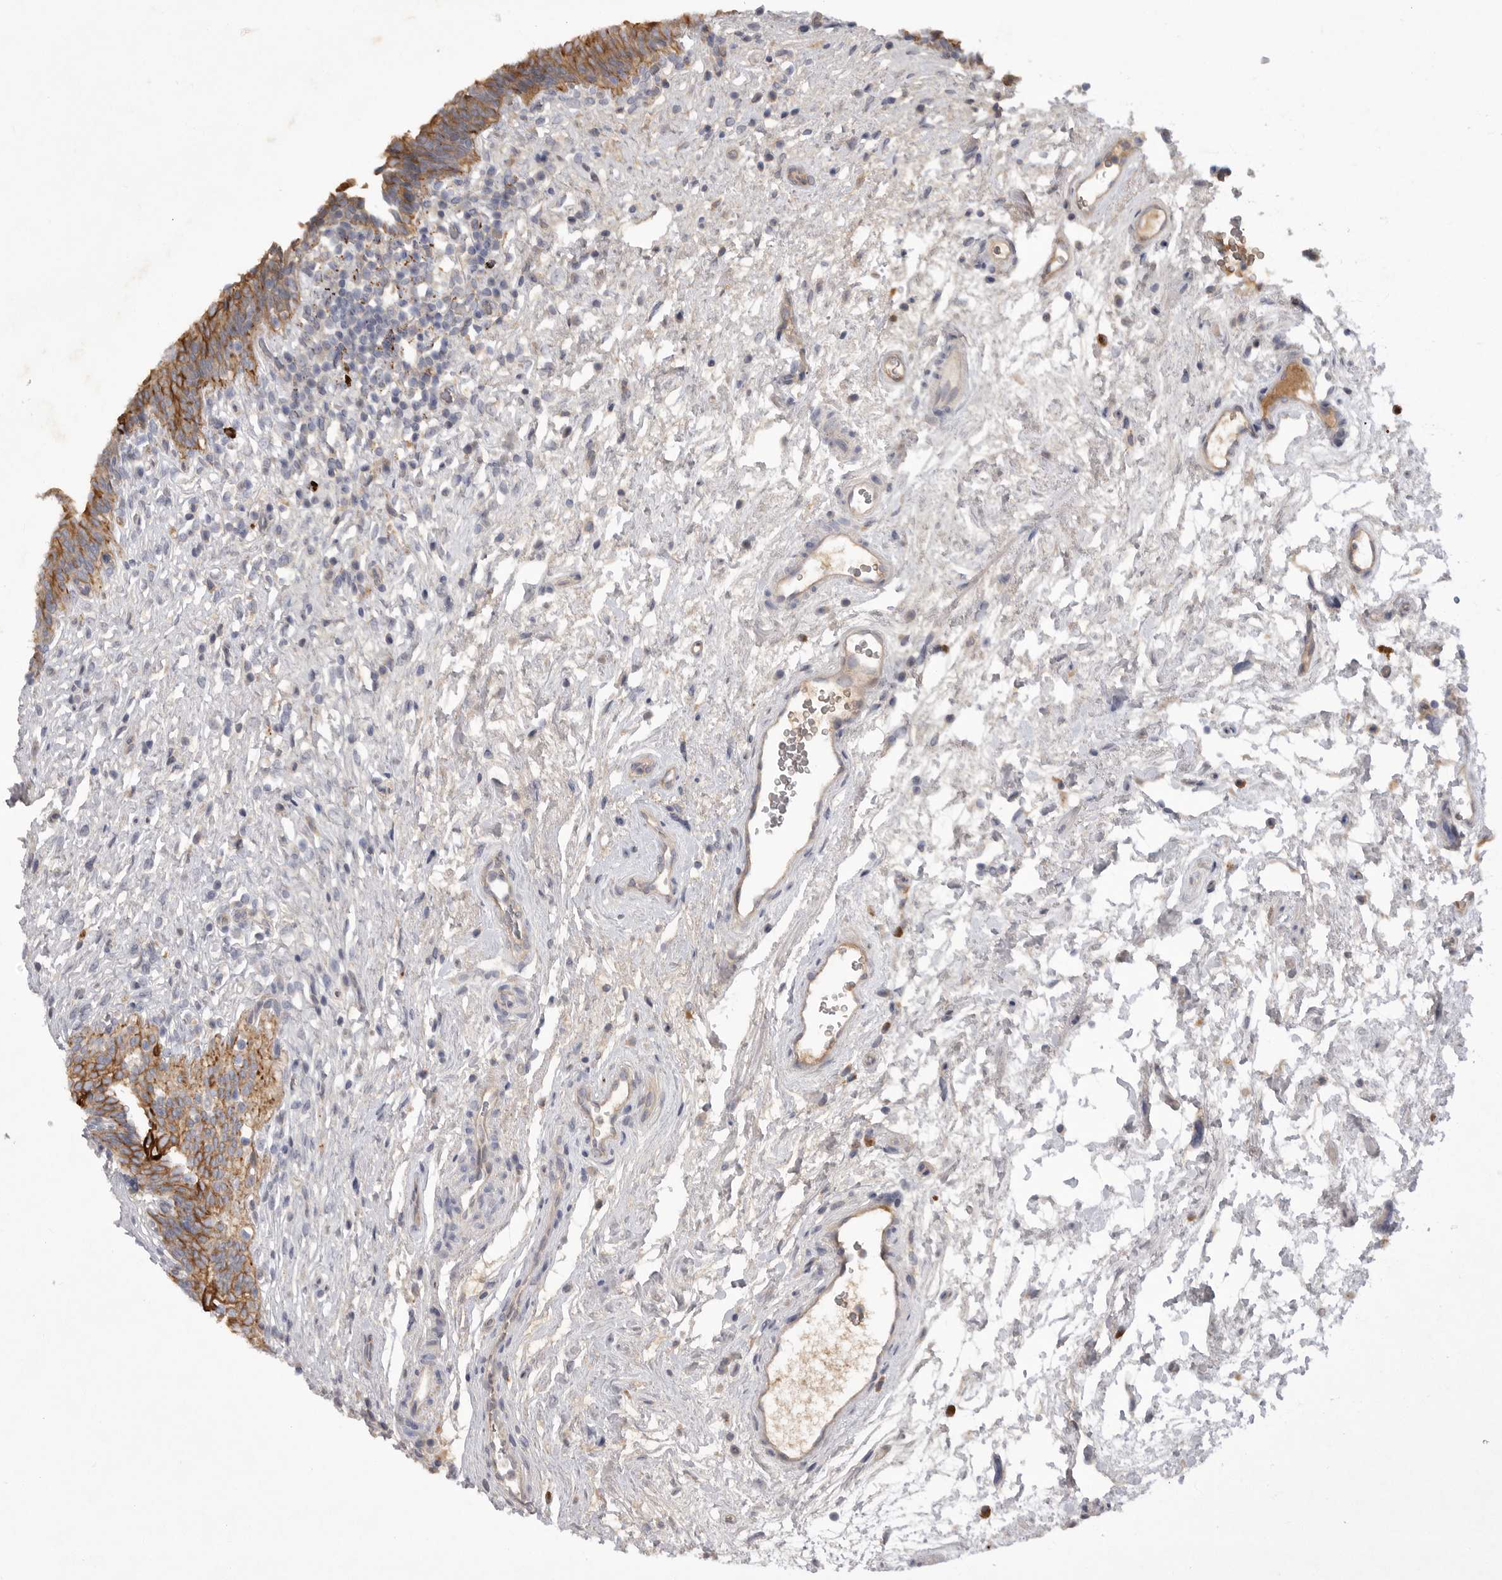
{"staining": {"intensity": "strong", "quantity": "25%-75%", "location": "cytoplasmic/membranous"}, "tissue": "urinary bladder", "cell_type": "Urothelial cells", "image_type": "normal", "snomed": [{"axis": "morphology", "description": "Normal tissue, NOS"}, {"axis": "topography", "description": "Urinary bladder"}], "caption": "Urinary bladder was stained to show a protein in brown. There is high levels of strong cytoplasmic/membranous positivity in about 25%-75% of urothelial cells. (Brightfield microscopy of DAB IHC at high magnification).", "gene": "DHDDS", "patient": {"sex": "male", "age": 83}}